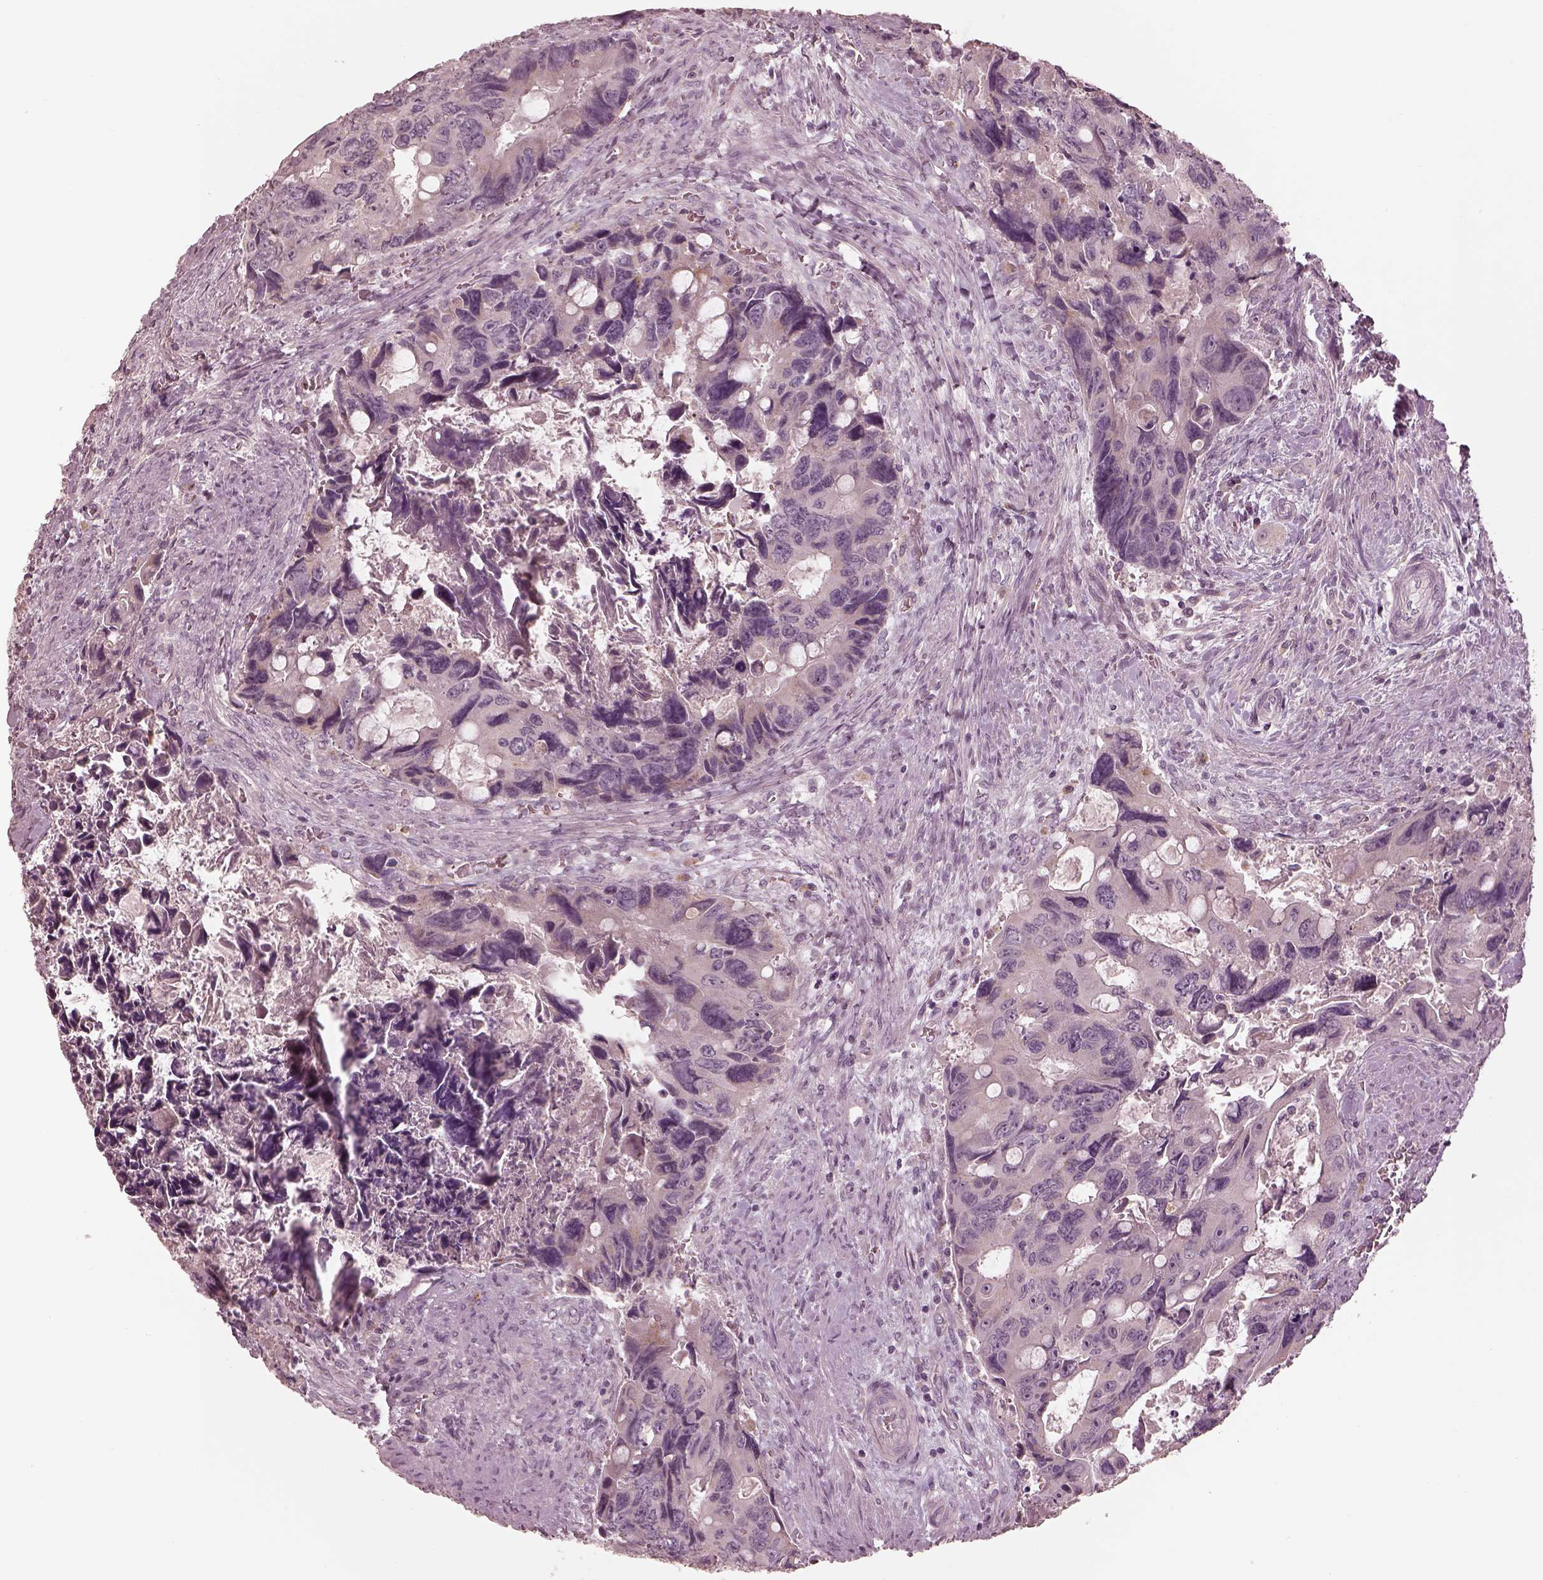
{"staining": {"intensity": "negative", "quantity": "none", "location": "none"}, "tissue": "colorectal cancer", "cell_type": "Tumor cells", "image_type": "cancer", "snomed": [{"axis": "morphology", "description": "Adenocarcinoma, NOS"}, {"axis": "topography", "description": "Rectum"}], "caption": "An image of colorectal cancer (adenocarcinoma) stained for a protein shows no brown staining in tumor cells. The staining was performed using DAB to visualize the protein expression in brown, while the nuclei were stained in blue with hematoxylin (Magnification: 20x).", "gene": "ANKLE1", "patient": {"sex": "male", "age": 62}}